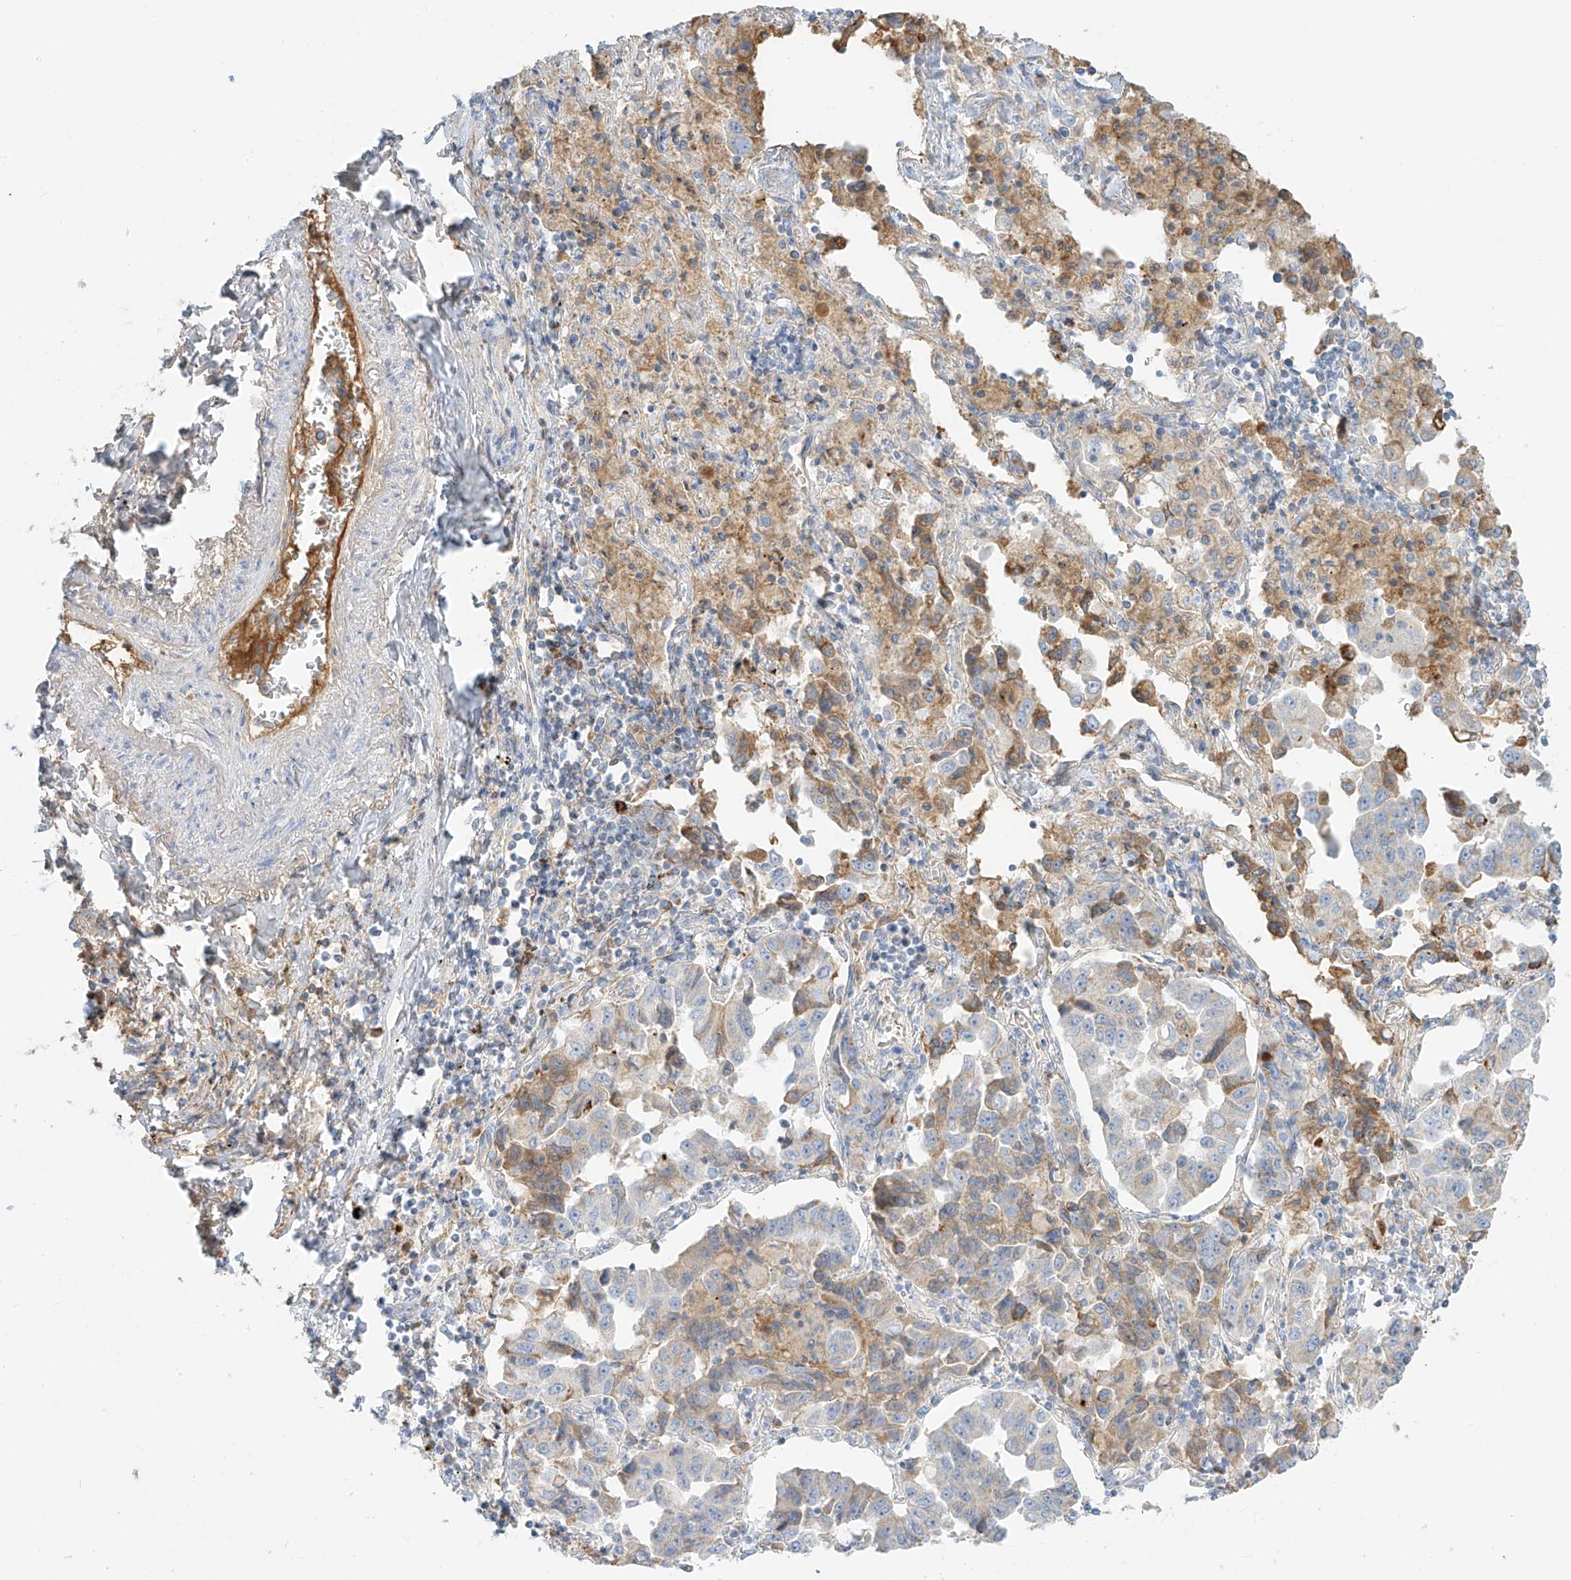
{"staining": {"intensity": "moderate", "quantity": "<25%", "location": "cytoplasmic/membranous"}, "tissue": "lung cancer", "cell_type": "Tumor cells", "image_type": "cancer", "snomed": [{"axis": "morphology", "description": "Adenocarcinoma, NOS"}, {"axis": "topography", "description": "Lung"}], "caption": "Immunohistochemical staining of lung cancer (adenocarcinoma) displays low levels of moderate cytoplasmic/membranous positivity in about <25% of tumor cells.", "gene": "OCSTAMP", "patient": {"sex": "female", "age": 51}}